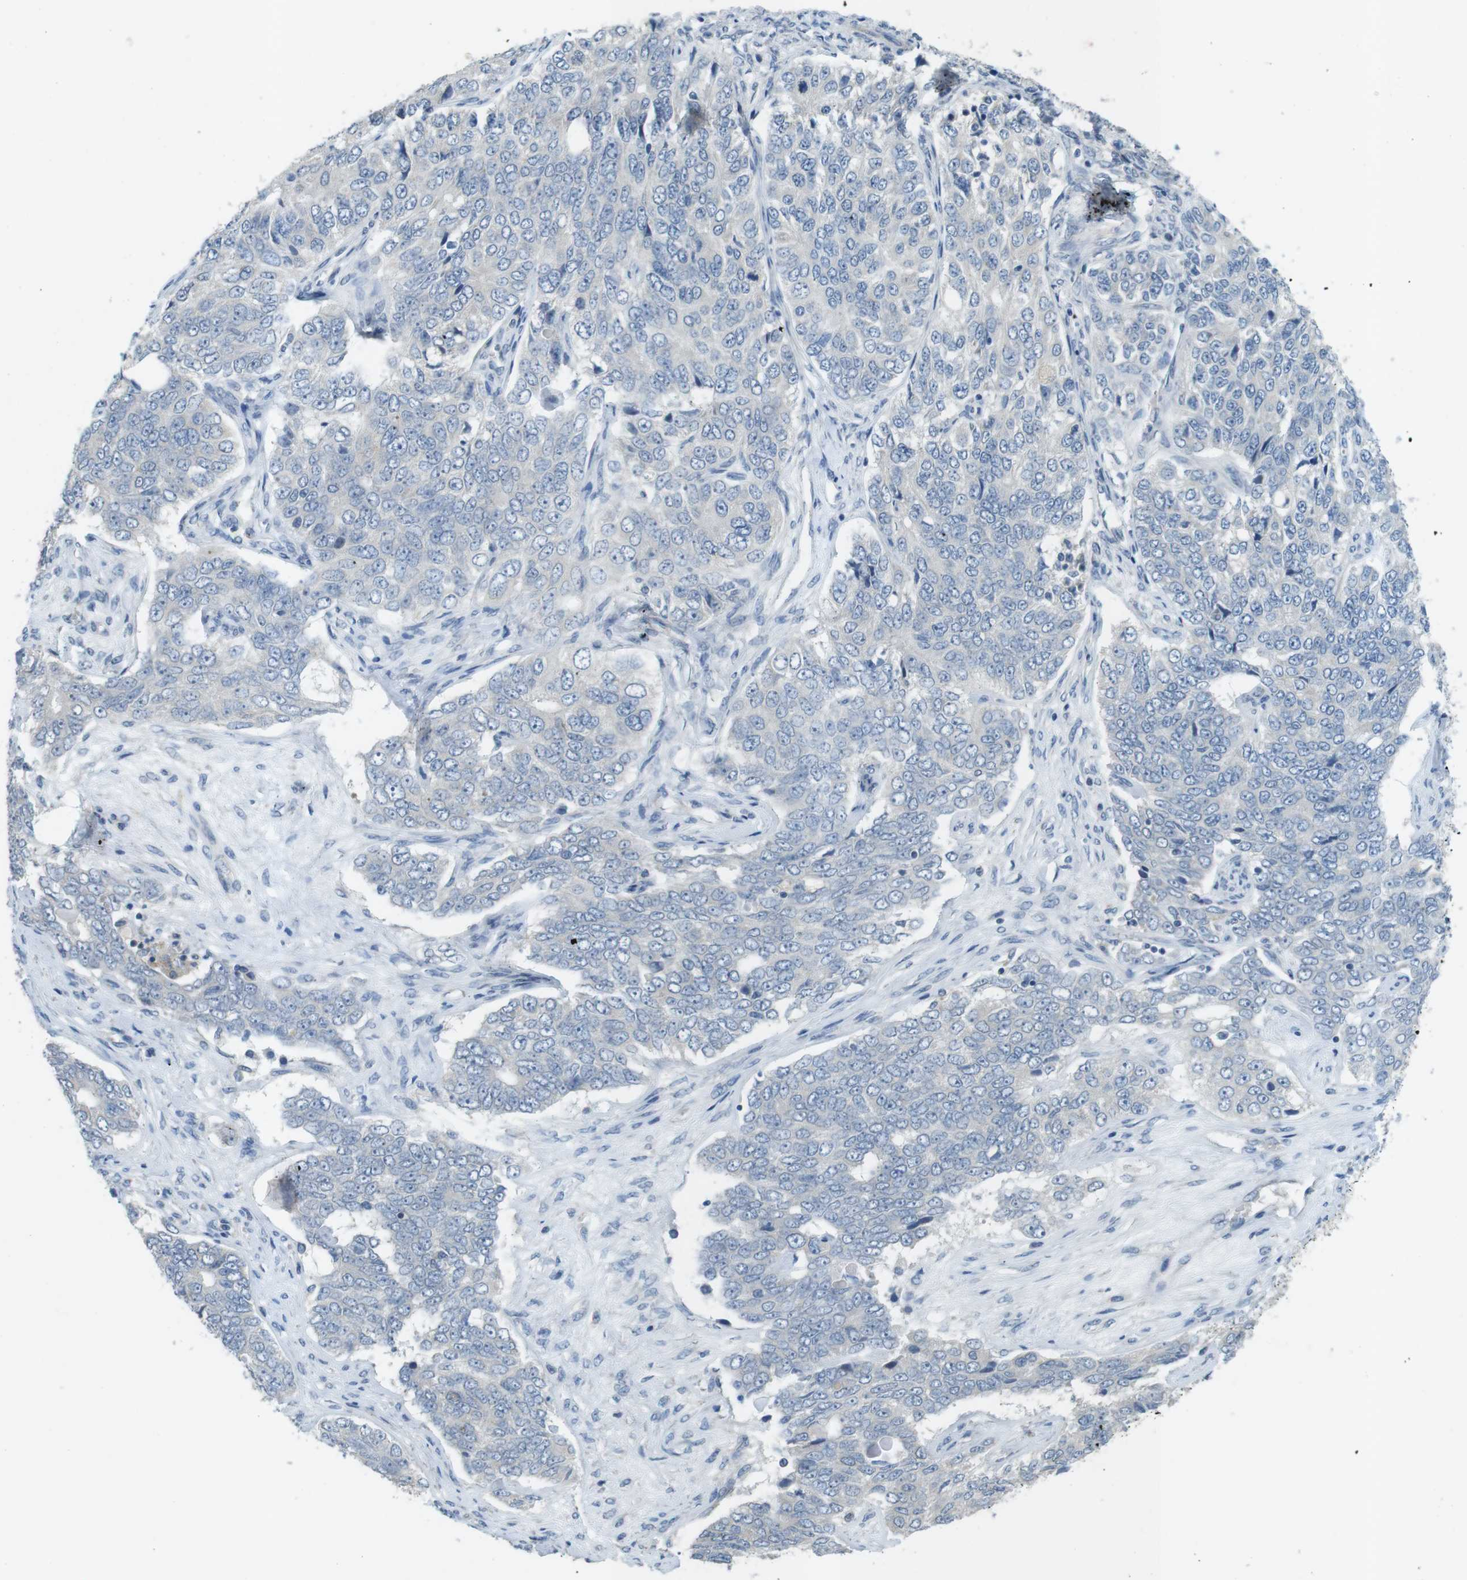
{"staining": {"intensity": "negative", "quantity": "none", "location": "none"}, "tissue": "ovarian cancer", "cell_type": "Tumor cells", "image_type": "cancer", "snomed": [{"axis": "morphology", "description": "Carcinoma, endometroid"}, {"axis": "topography", "description": "Ovary"}], "caption": "Immunohistochemistry (IHC) image of neoplastic tissue: endometroid carcinoma (ovarian) stained with DAB (3,3'-diaminobenzidine) reveals no significant protein positivity in tumor cells.", "gene": "TYW1", "patient": {"sex": "female", "age": 51}}